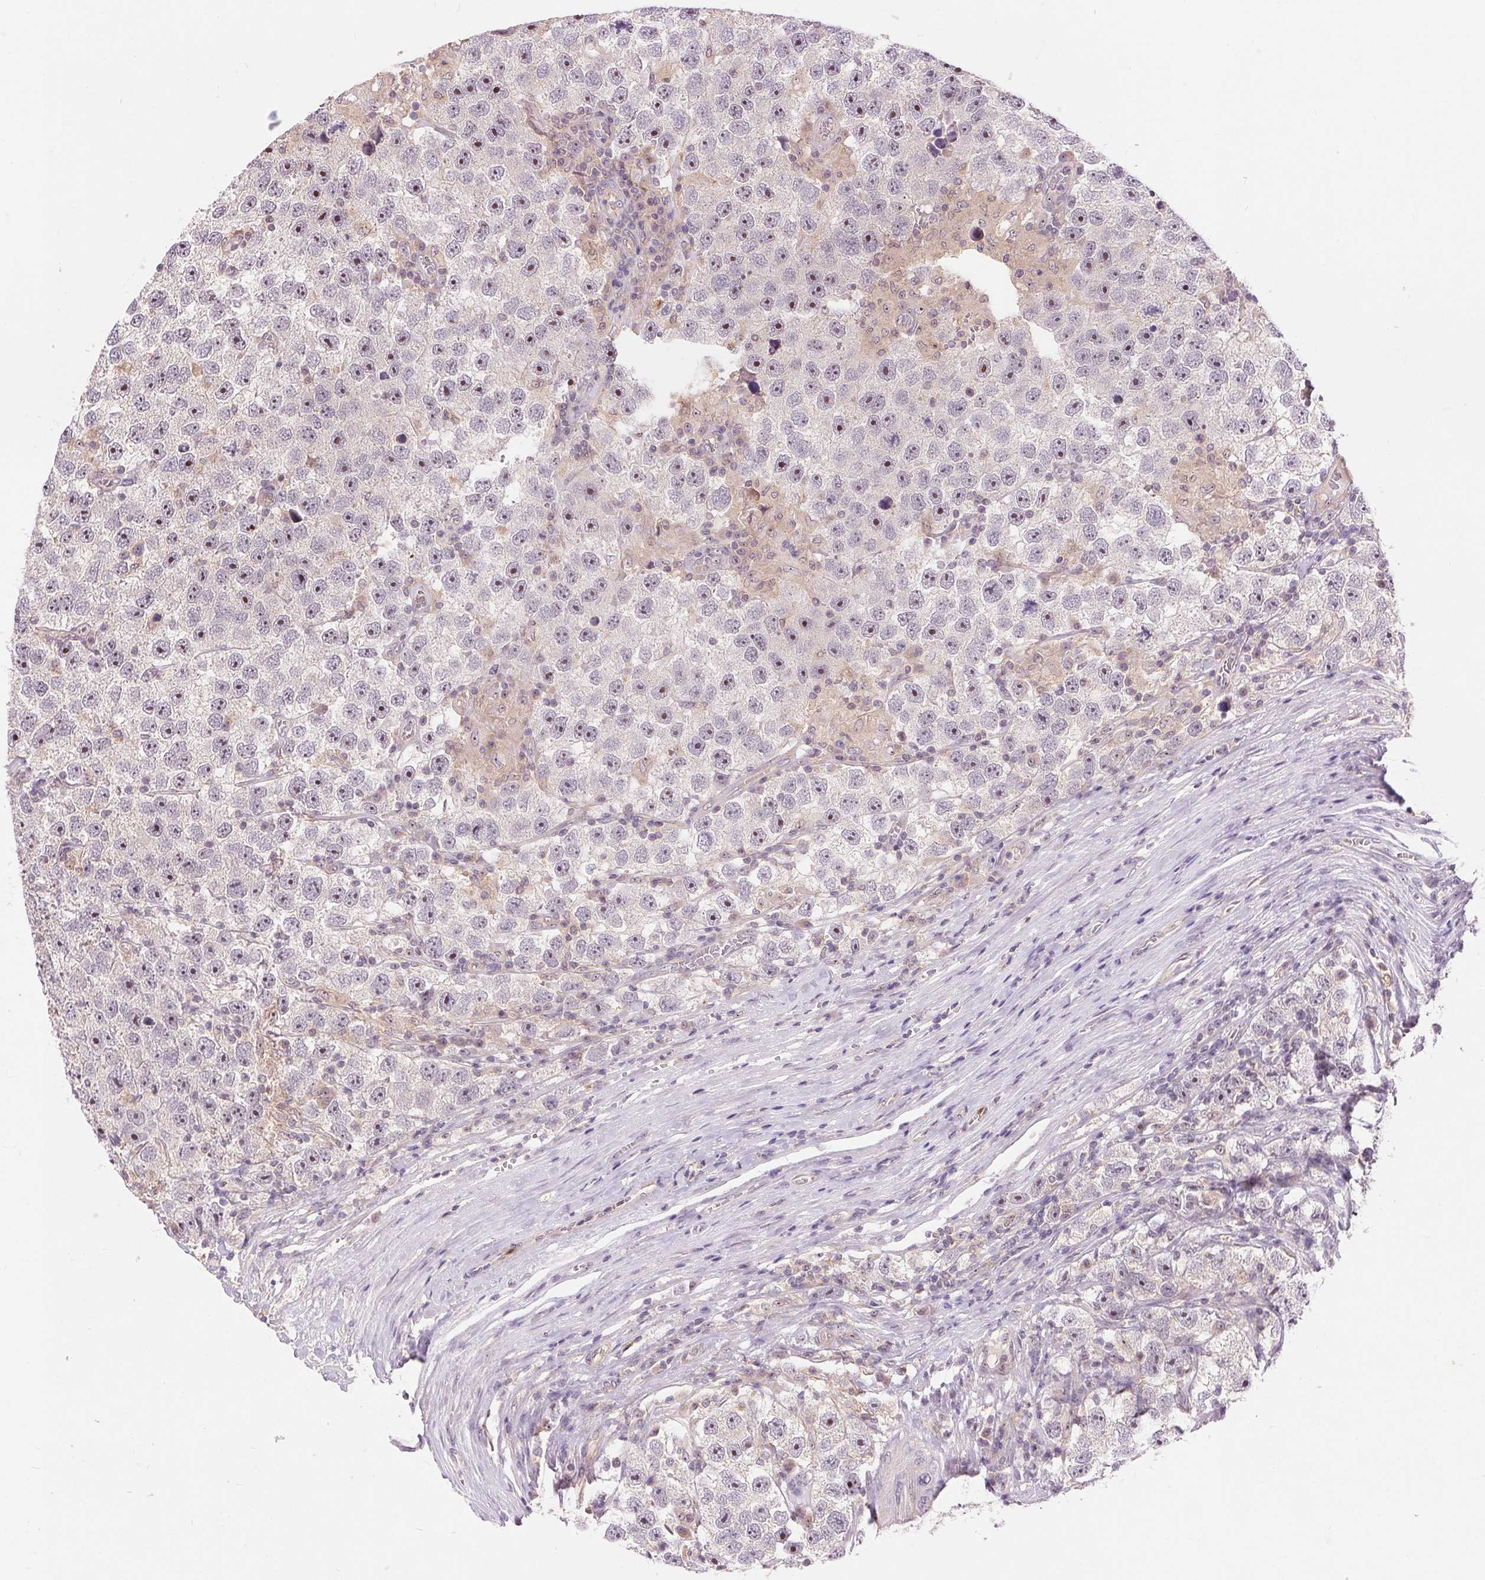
{"staining": {"intensity": "moderate", "quantity": "25%-75%", "location": "nuclear"}, "tissue": "testis cancer", "cell_type": "Tumor cells", "image_type": "cancer", "snomed": [{"axis": "morphology", "description": "Seminoma, NOS"}, {"axis": "topography", "description": "Testis"}], "caption": "The histopathology image reveals staining of testis cancer, revealing moderate nuclear protein staining (brown color) within tumor cells. Nuclei are stained in blue.", "gene": "RANBP3L", "patient": {"sex": "male", "age": 26}}